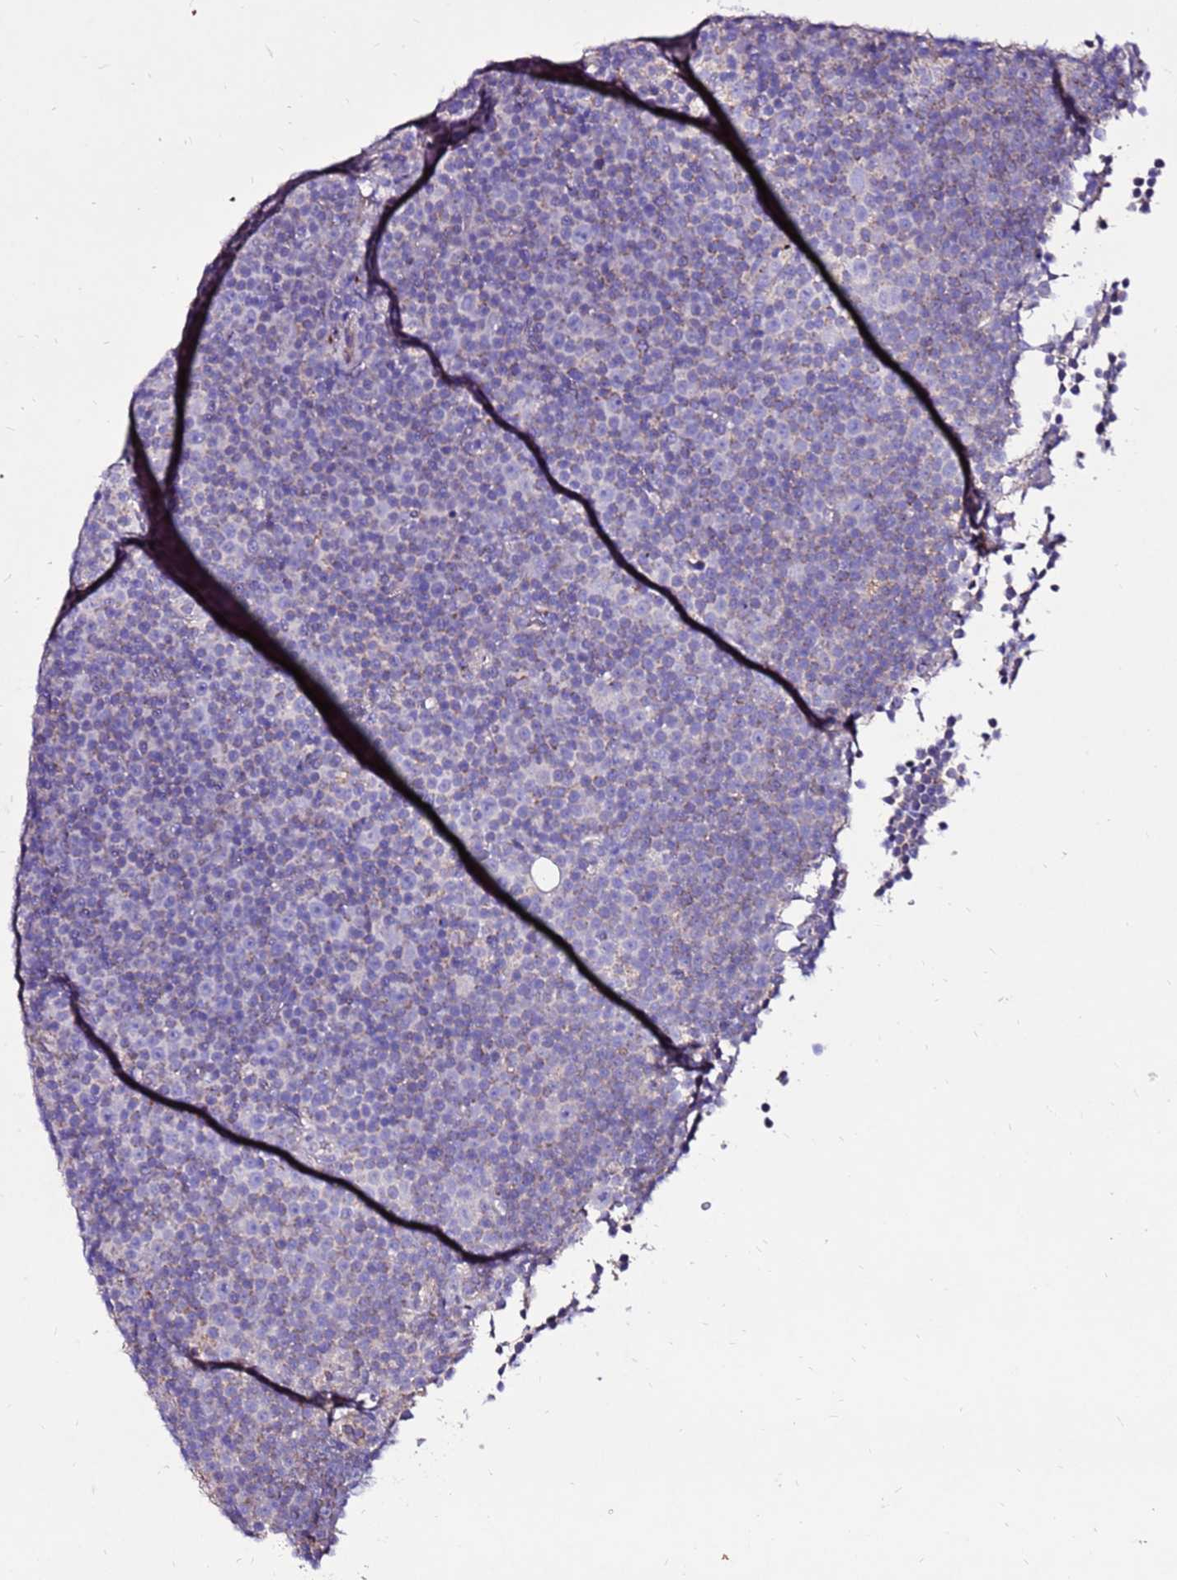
{"staining": {"intensity": "negative", "quantity": "none", "location": "none"}, "tissue": "lymphoma", "cell_type": "Tumor cells", "image_type": "cancer", "snomed": [{"axis": "morphology", "description": "Malignant lymphoma, non-Hodgkin's type, Low grade"}, {"axis": "topography", "description": "Lymph node"}], "caption": "Human low-grade malignant lymphoma, non-Hodgkin's type stained for a protein using immunohistochemistry (IHC) demonstrates no staining in tumor cells.", "gene": "TMEM106C", "patient": {"sex": "female", "age": 67}}